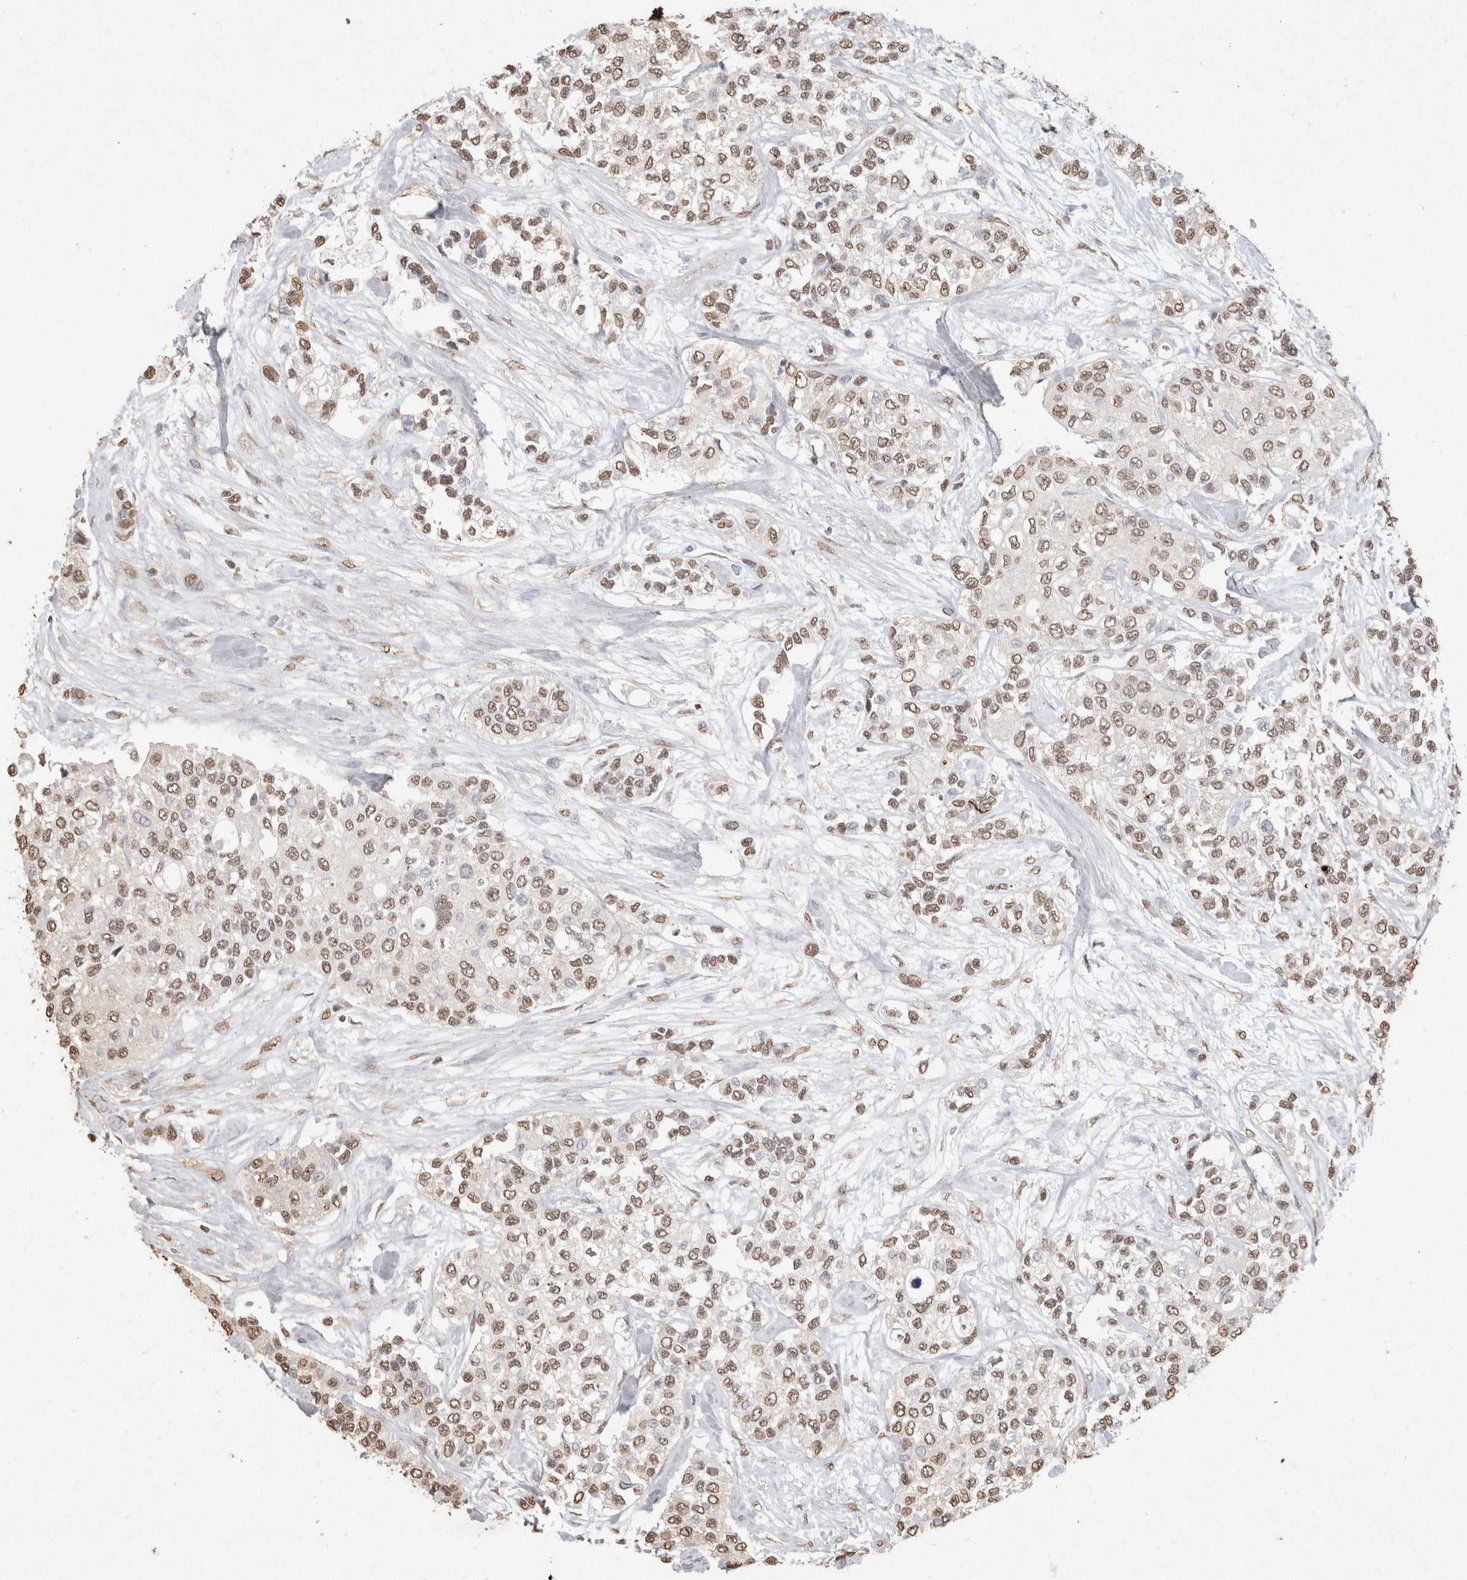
{"staining": {"intensity": "weak", "quantity": ">75%", "location": "nuclear"}, "tissue": "urothelial cancer", "cell_type": "Tumor cells", "image_type": "cancer", "snomed": [{"axis": "morphology", "description": "Urothelial carcinoma, High grade"}, {"axis": "topography", "description": "Urinary bladder"}], "caption": "Urothelial cancer stained with DAB (3,3'-diaminobenzidine) immunohistochemistry (IHC) shows low levels of weak nuclear staining in about >75% of tumor cells.", "gene": "MLX", "patient": {"sex": "female", "age": 56}}